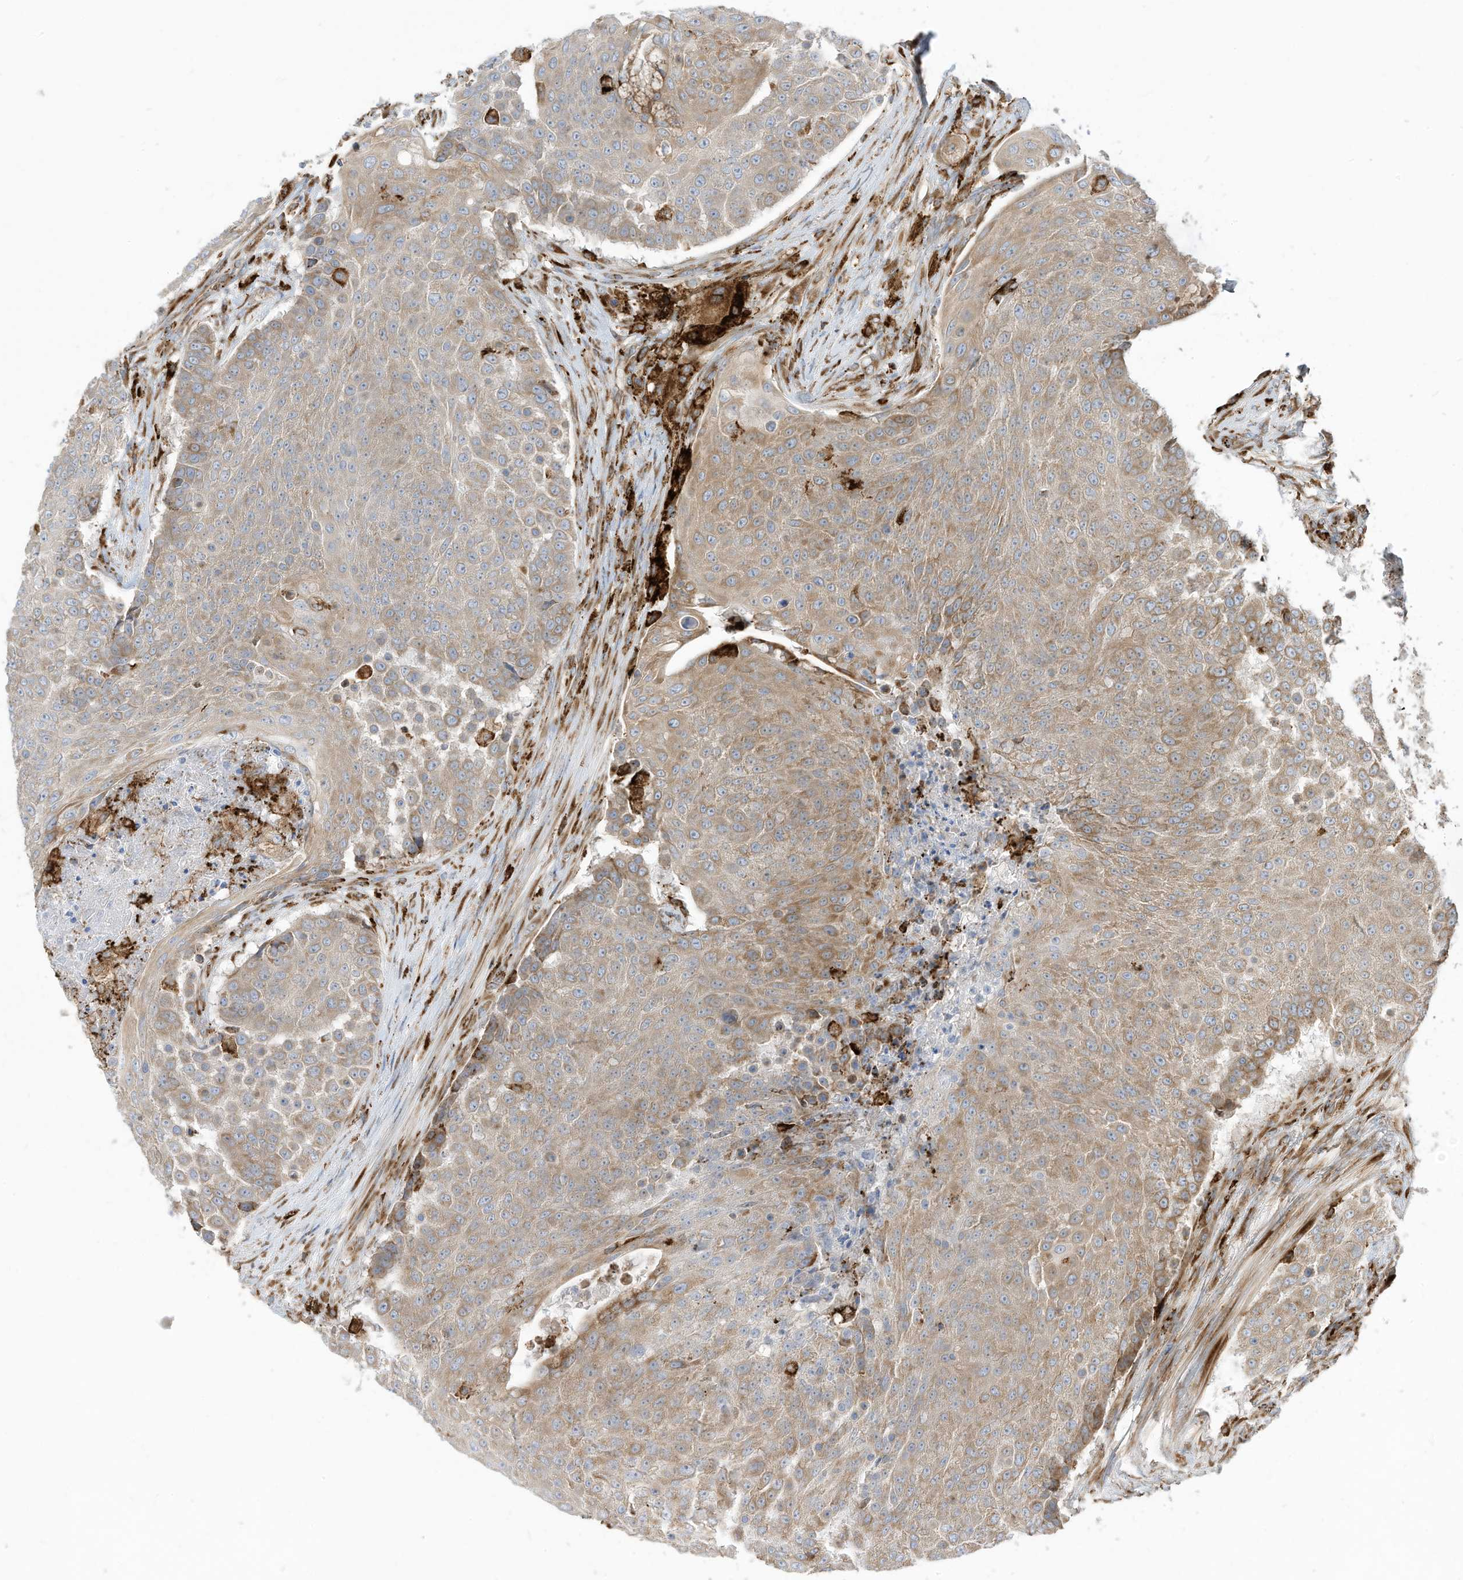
{"staining": {"intensity": "weak", "quantity": "25%-75%", "location": "cytoplasmic/membranous"}, "tissue": "urothelial cancer", "cell_type": "Tumor cells", "image_type": "cancer", "snomed": [{"axis": "morphology", "description": "Urothelial carcinoma, High grade"}, {"axis": "topography", "description": "Urinary bladder"}], "caption": "Weak cytoplasmic/membranous protein positivity is seen in about 25%-75% of tumor cells in urothelial cancer.", "gene": "TRNAU1AP", "patient": {"sex": "female", "age": 63}}